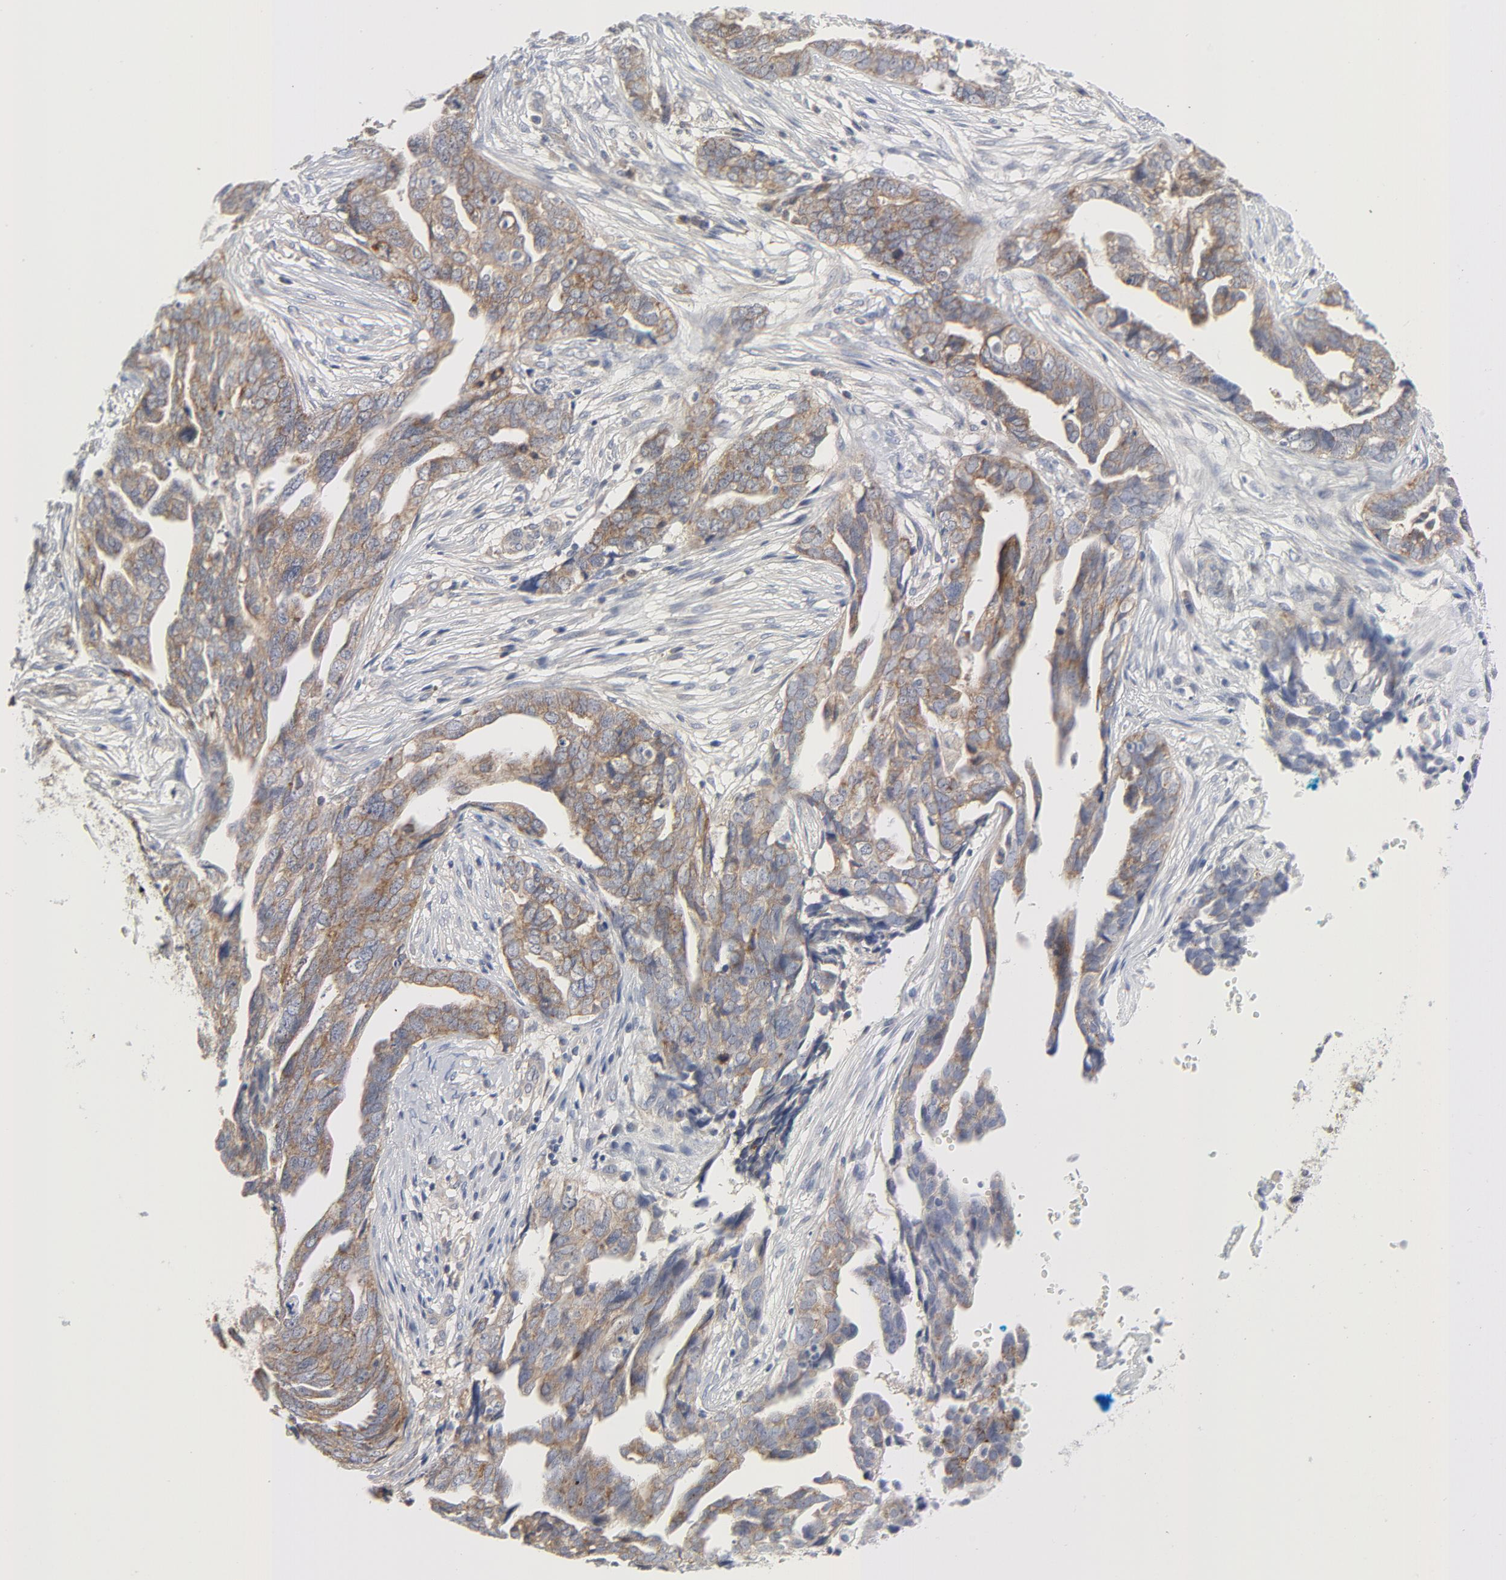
{"staining": {"intensity": "weak", "quantity": ">75%", "location": "cytoplasmic/membranous"}, "tissue": "ovarian cancer", "cell_type": "Tumor cells", "image_type": "cancer", "snomed": [{"axis": "morphology", "description": "Normal tissue, NOS"}, {"axis": "morphology", "description": "Cystadenocarcinoma, serous, NOS"}, {"axis": "topography", "description": "Fallopian tube"}, {"axis": "topography", "description": "Ovary"}], "caption": "Protein expression analysis of serous cystadenocarcinoma (ovarian) demonstrates weak cytoplasmic/membranous positivity in about >75% of tumor cells. (Stains: DAB in brown, nuclei in blue, Microscopy: brightfield microscopy at high magnification).", "gene": "BAD", "patient": {"sex": "female", "age": 56}}